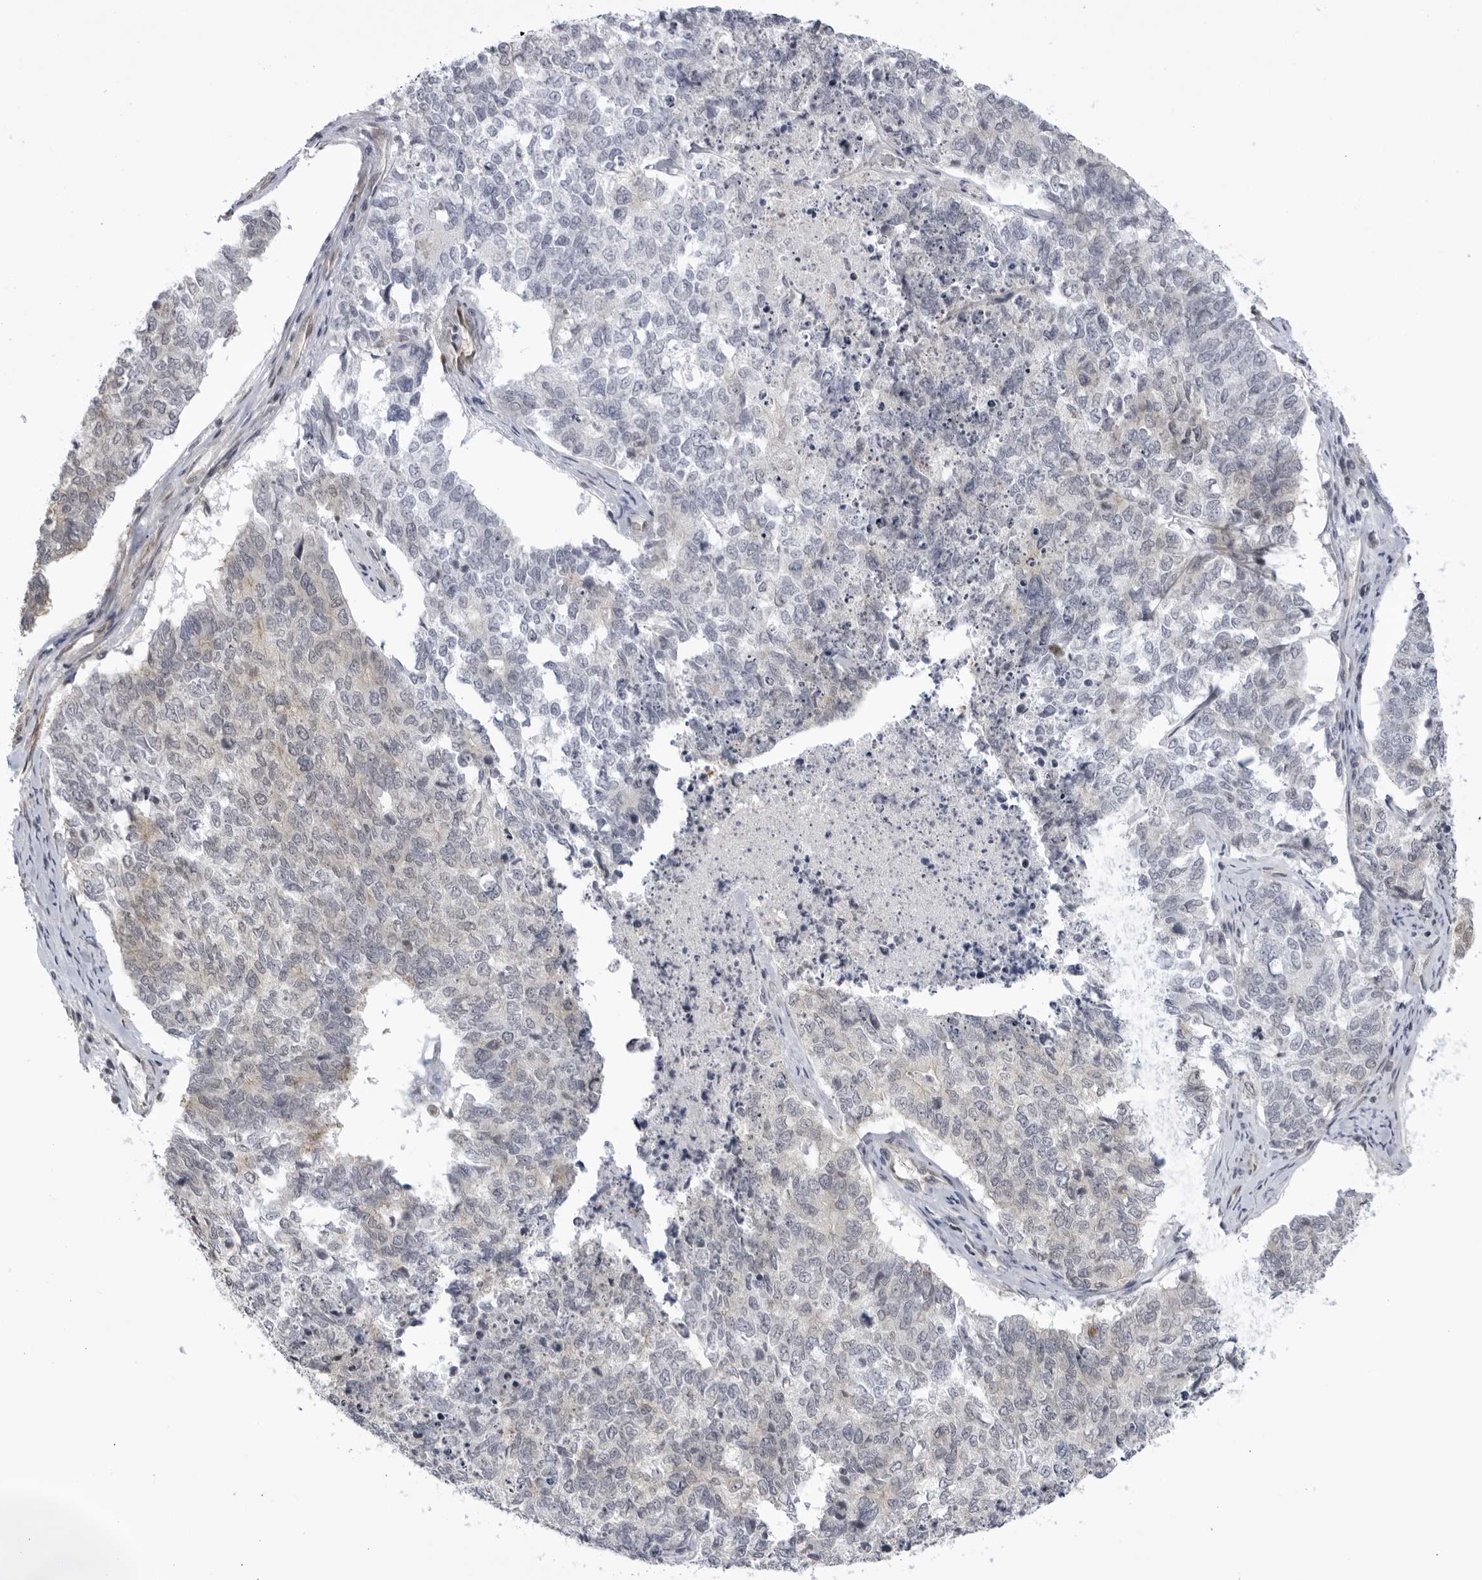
{"staining": {"intensity": "negative", "quantity": "none", "location": "none"}, "tissue": "cervical cancer", "cell_type": "Tumor cells", "image_type": "cancer", "snomed": [{"axis": "morphology", "description": "Squamous cell carcinoma, NOS"}, {"axis": "topography", "description": "Cervix"}], "caption": "Immunohistochemistry image of neoplastic tissue: human cervical squamous cell carcinoma stained with DAB (3,3'-diaminobenzidine) exhibits no significant protein positivity in tumor cells.", "gene": "CNBD1", "patient": {"sex": "female", "age": 63}}